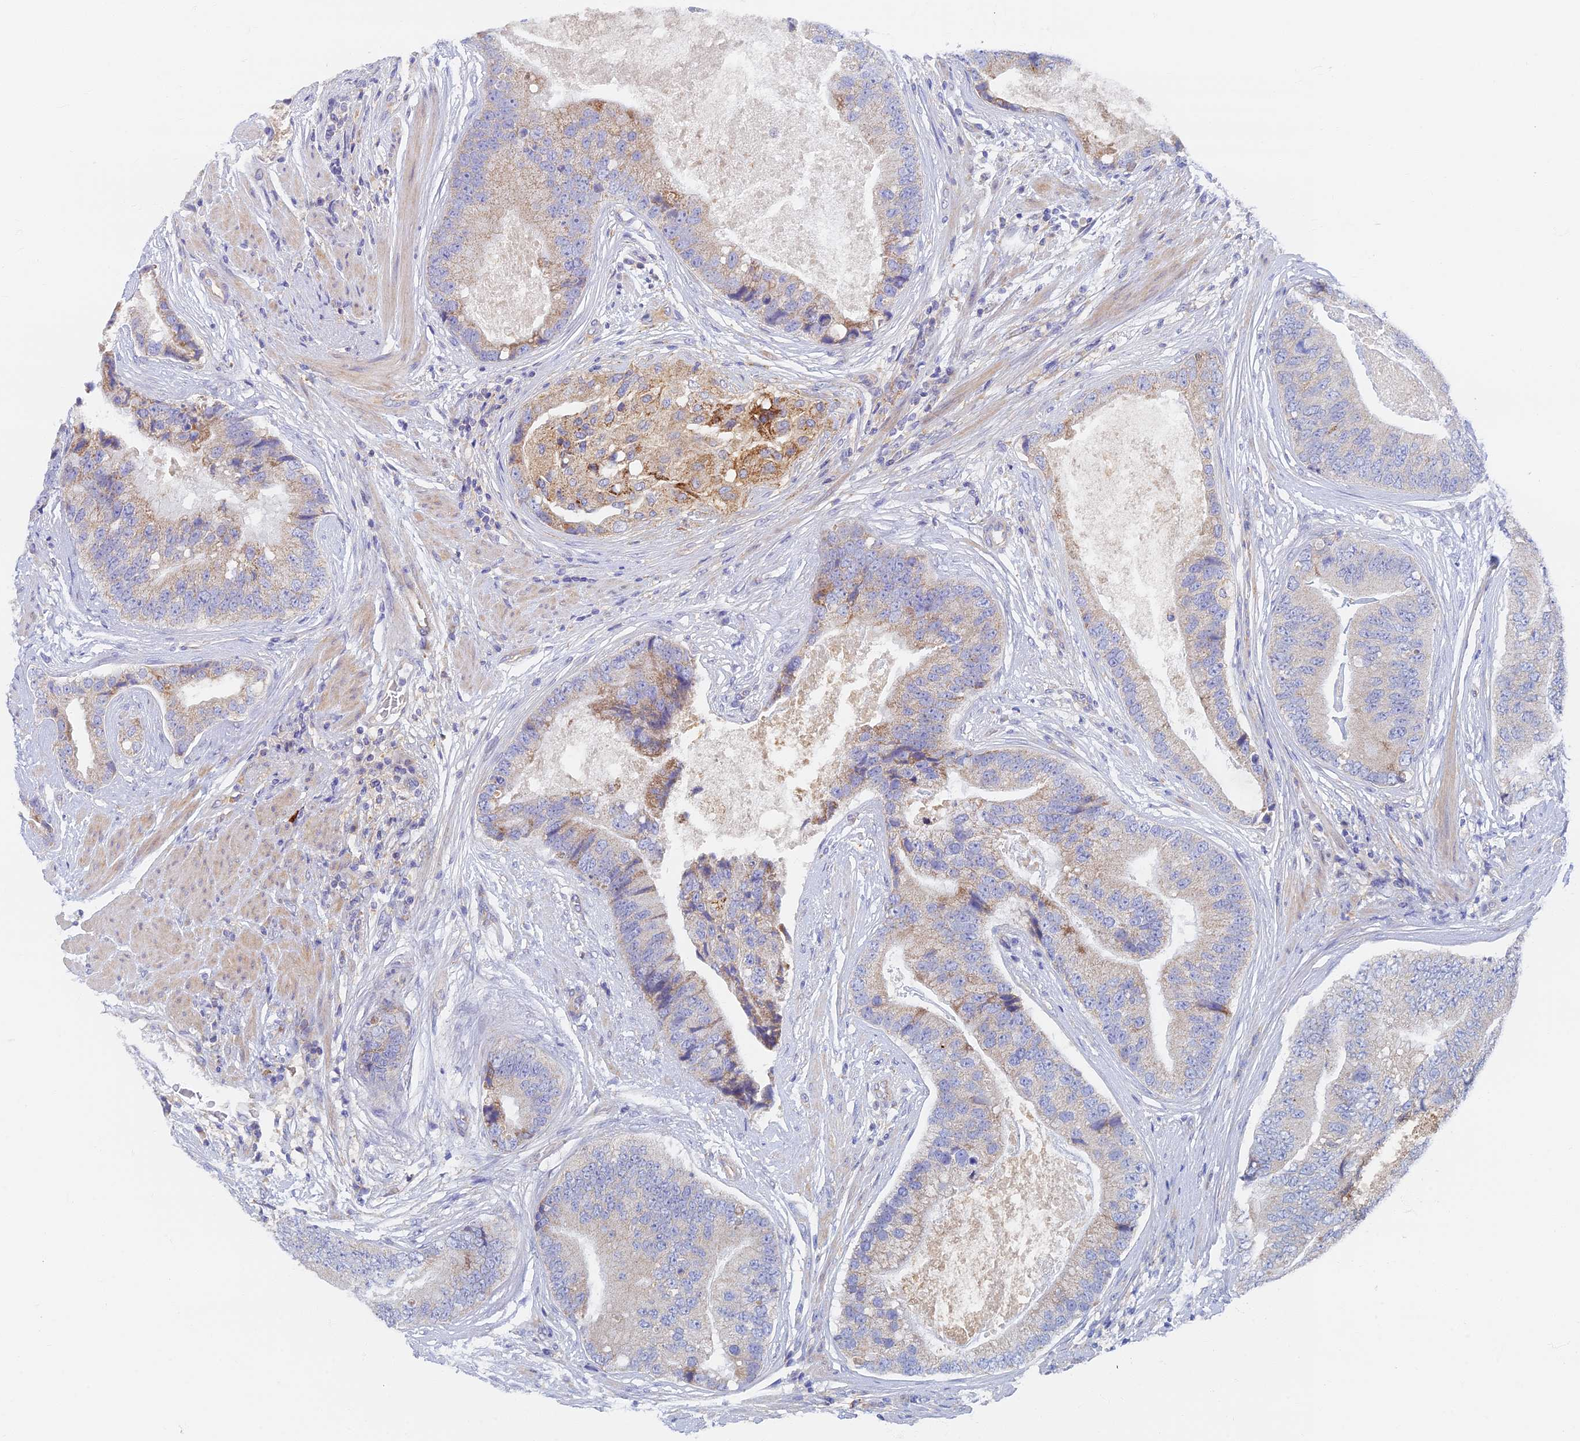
{"staining": {"intensity": "moderate", "quantity": "<25%", "location": "cytoplasmic/membranous"}, "tissue": "prostate cancer", "cell_type": "Tumor cells", "image_type": "cancer", "snomed": [{"axis": "morphology", "description": "Adenocarcinoma, High grade"}, {"axis": "topography", "description": "Prostate"}], "caption": "Human adenocarcinoma (high-grade) (prostate) stained with a protein marker exhibits moderate staining in tumor cells.", "gene": "TMEM44", "patient": {"sex": "male", "age": 70}}